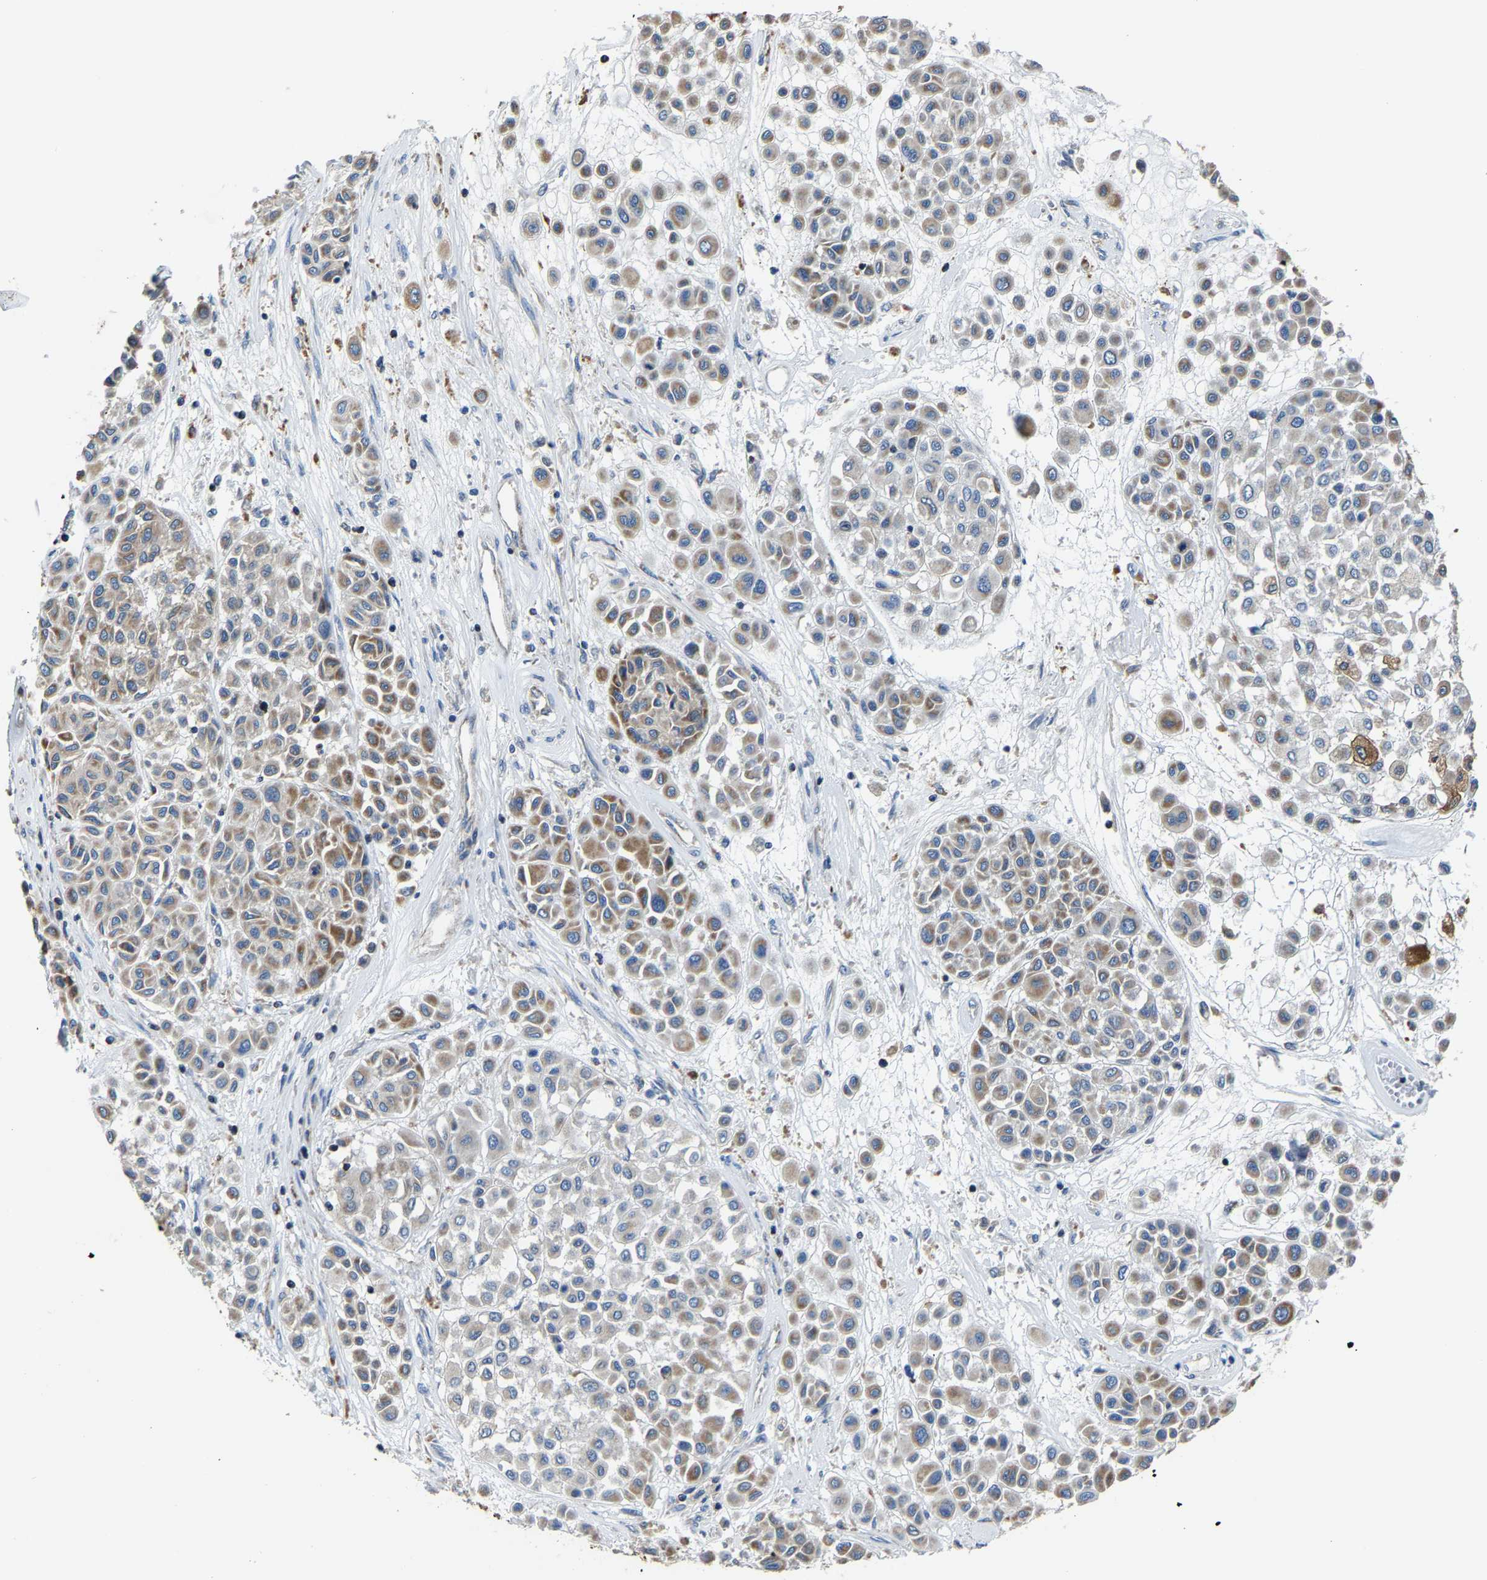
{"staining": {"intensity": "moderate", "quantity": ">75%", "location": "cytoplasmic/membranous"}, "tissue": "melanoma", "cell_type": "Tumor cells", "image_type": "cancer", "snomed": [{"axis": "morphology", "description": "Malignant melanoma, Metastatic site"}, {"axis": "topography", "description": "Soft tissue"}], "caption": "Human malignant melanoma (metastatic site) stained with a brown dye displays moderate cytoplasmic/membranous positive positivity in about >75% of tumor cells.", "gene": "AGK", "patient": {"sex": "male", "age": 41}}